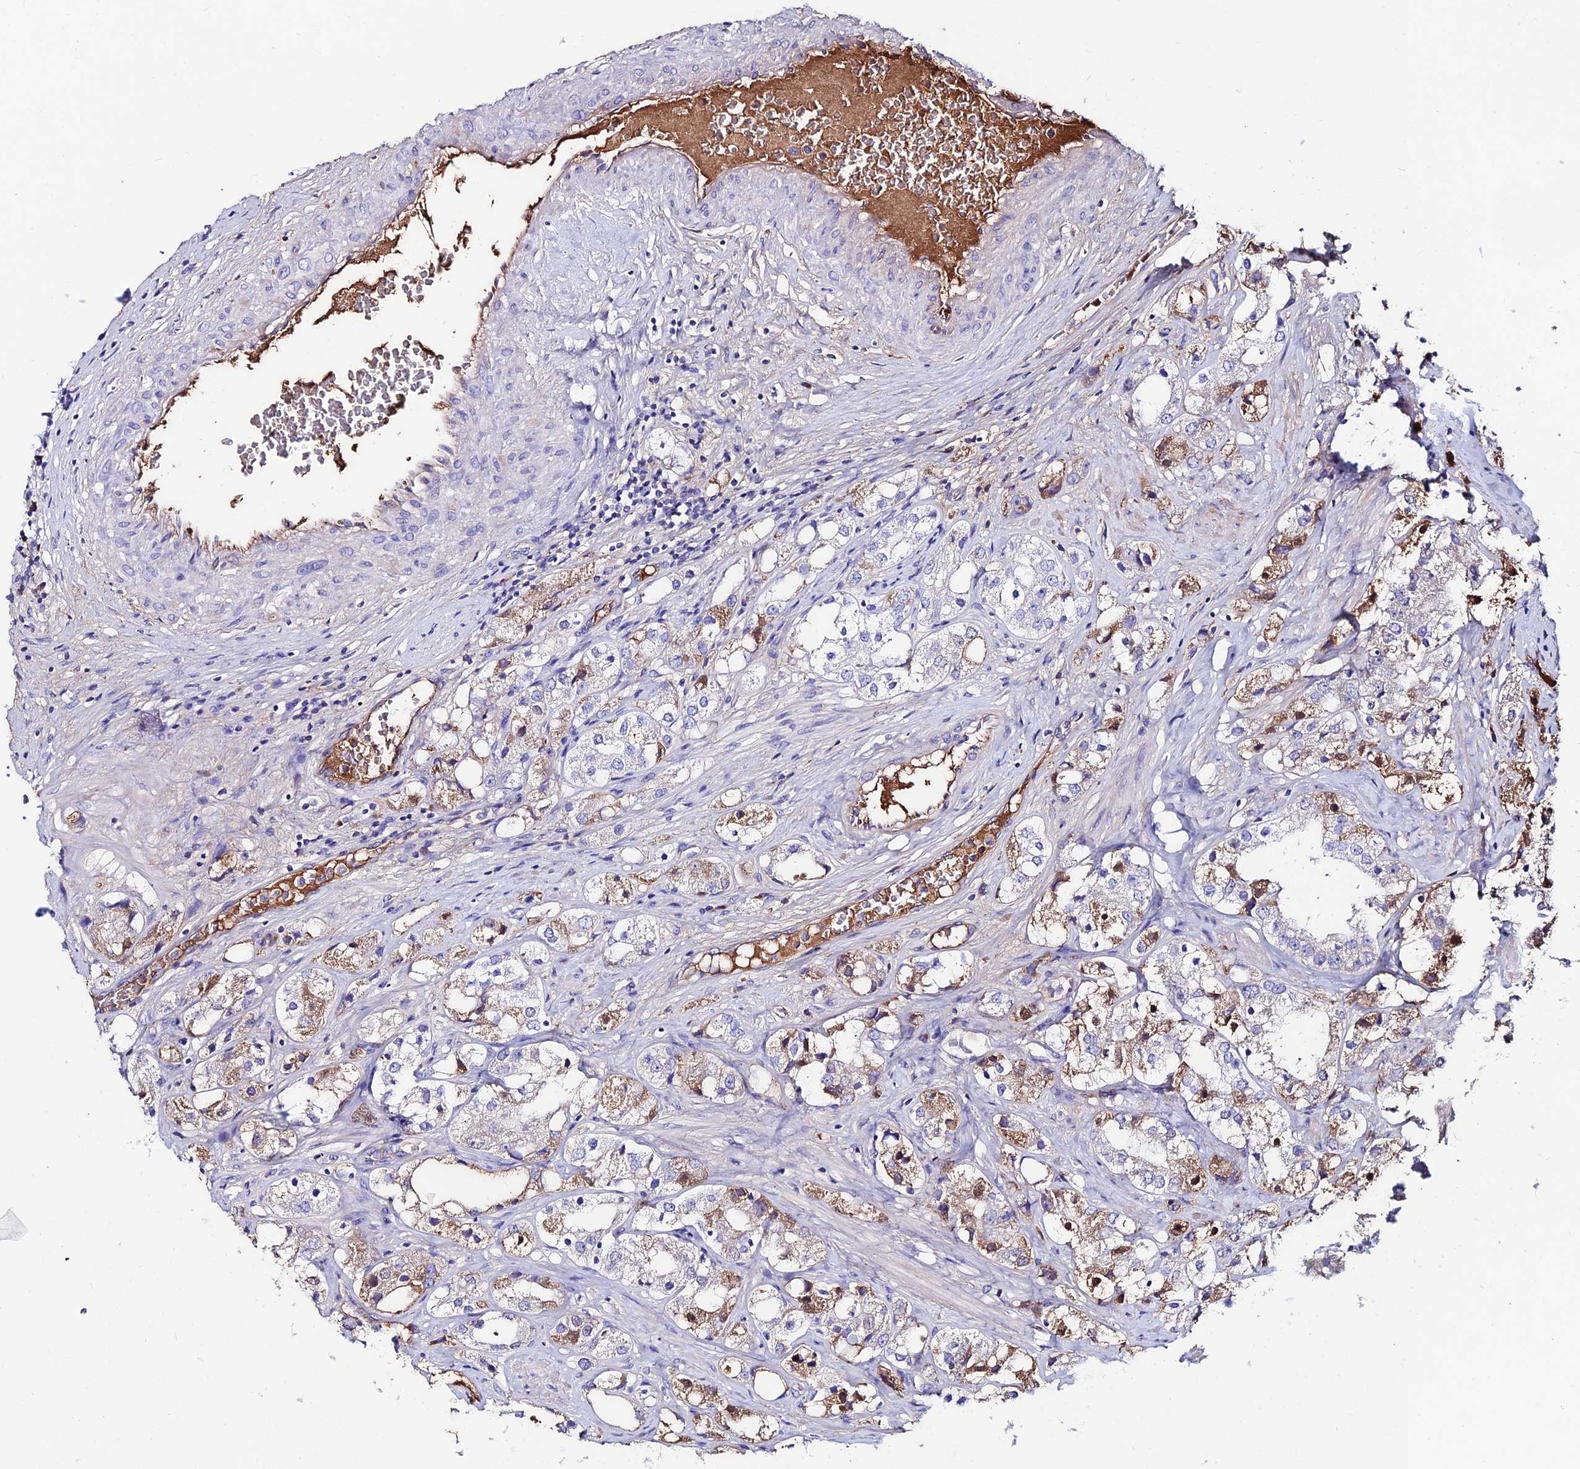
{"staining": {"intensity": "moderate", "quantity": "25%-75%", "location": "cytoplasmic/membranous"}, "tissue": "prostate cancer", "cell_type": "Tumor cells", "image_type": "cancer", "snomed": [{"axis": "morphology", "description": "Adenocarcinoma, NOS"}, {"axis": "topography", "description": "Prostate"}], "caption": "A brown stain highlights moderate cytoplasmic/membranous expression of a protein in prostate cancer tumor cells. (DAB (3,3'-diaminobenzidine) IHC, brown staining for protein, blue staining for nuclei).", "gene": "SLC25A16", "patient": {"sex": "male", "age": 79}}